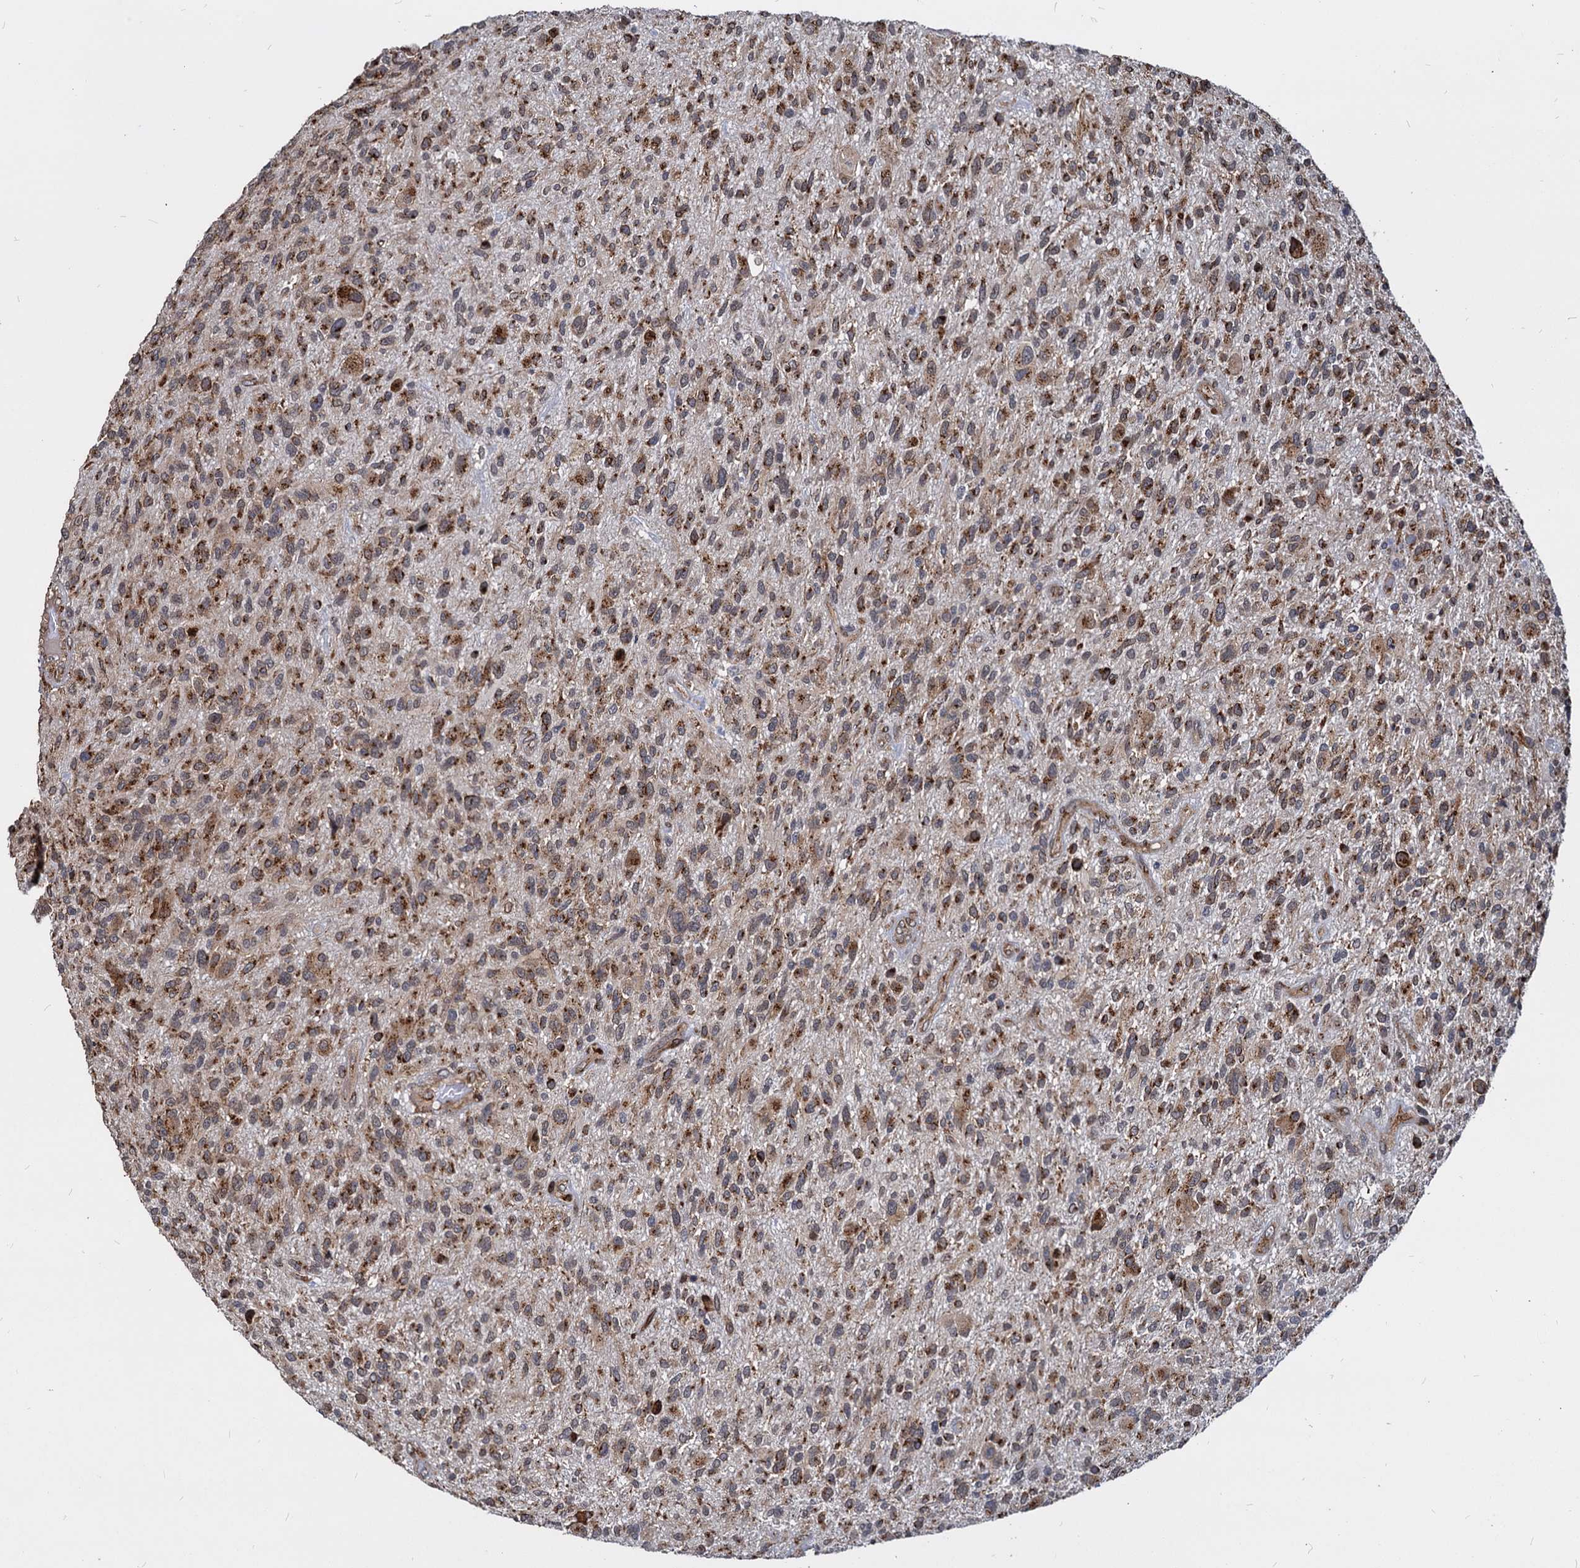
{"staining": {"intensity": "moderate", "quantity": ">75%", "location": "cytoplasmic/membranous"}, "tissue": "glioma", "cell_type": "Tumor cells", "image_type": "cancer", "snomed": [{"axis": "morphology", "description": "Glioma, malignant, High grade"}, {"axis": "topography", "description": "Brain"}], "caption": "The immunohistochemical stain shows moderate cytoplasmic/membranous expression in tumor cells of glioma tissue. The staining was performed using DAB (3,3'-diaminobenzidine), with brown indicating positive protein expression. Nuclei are stained blue with hematoxylin.", "gene": "SAAL1", "patient": {"sex": "male", "age": 47}}